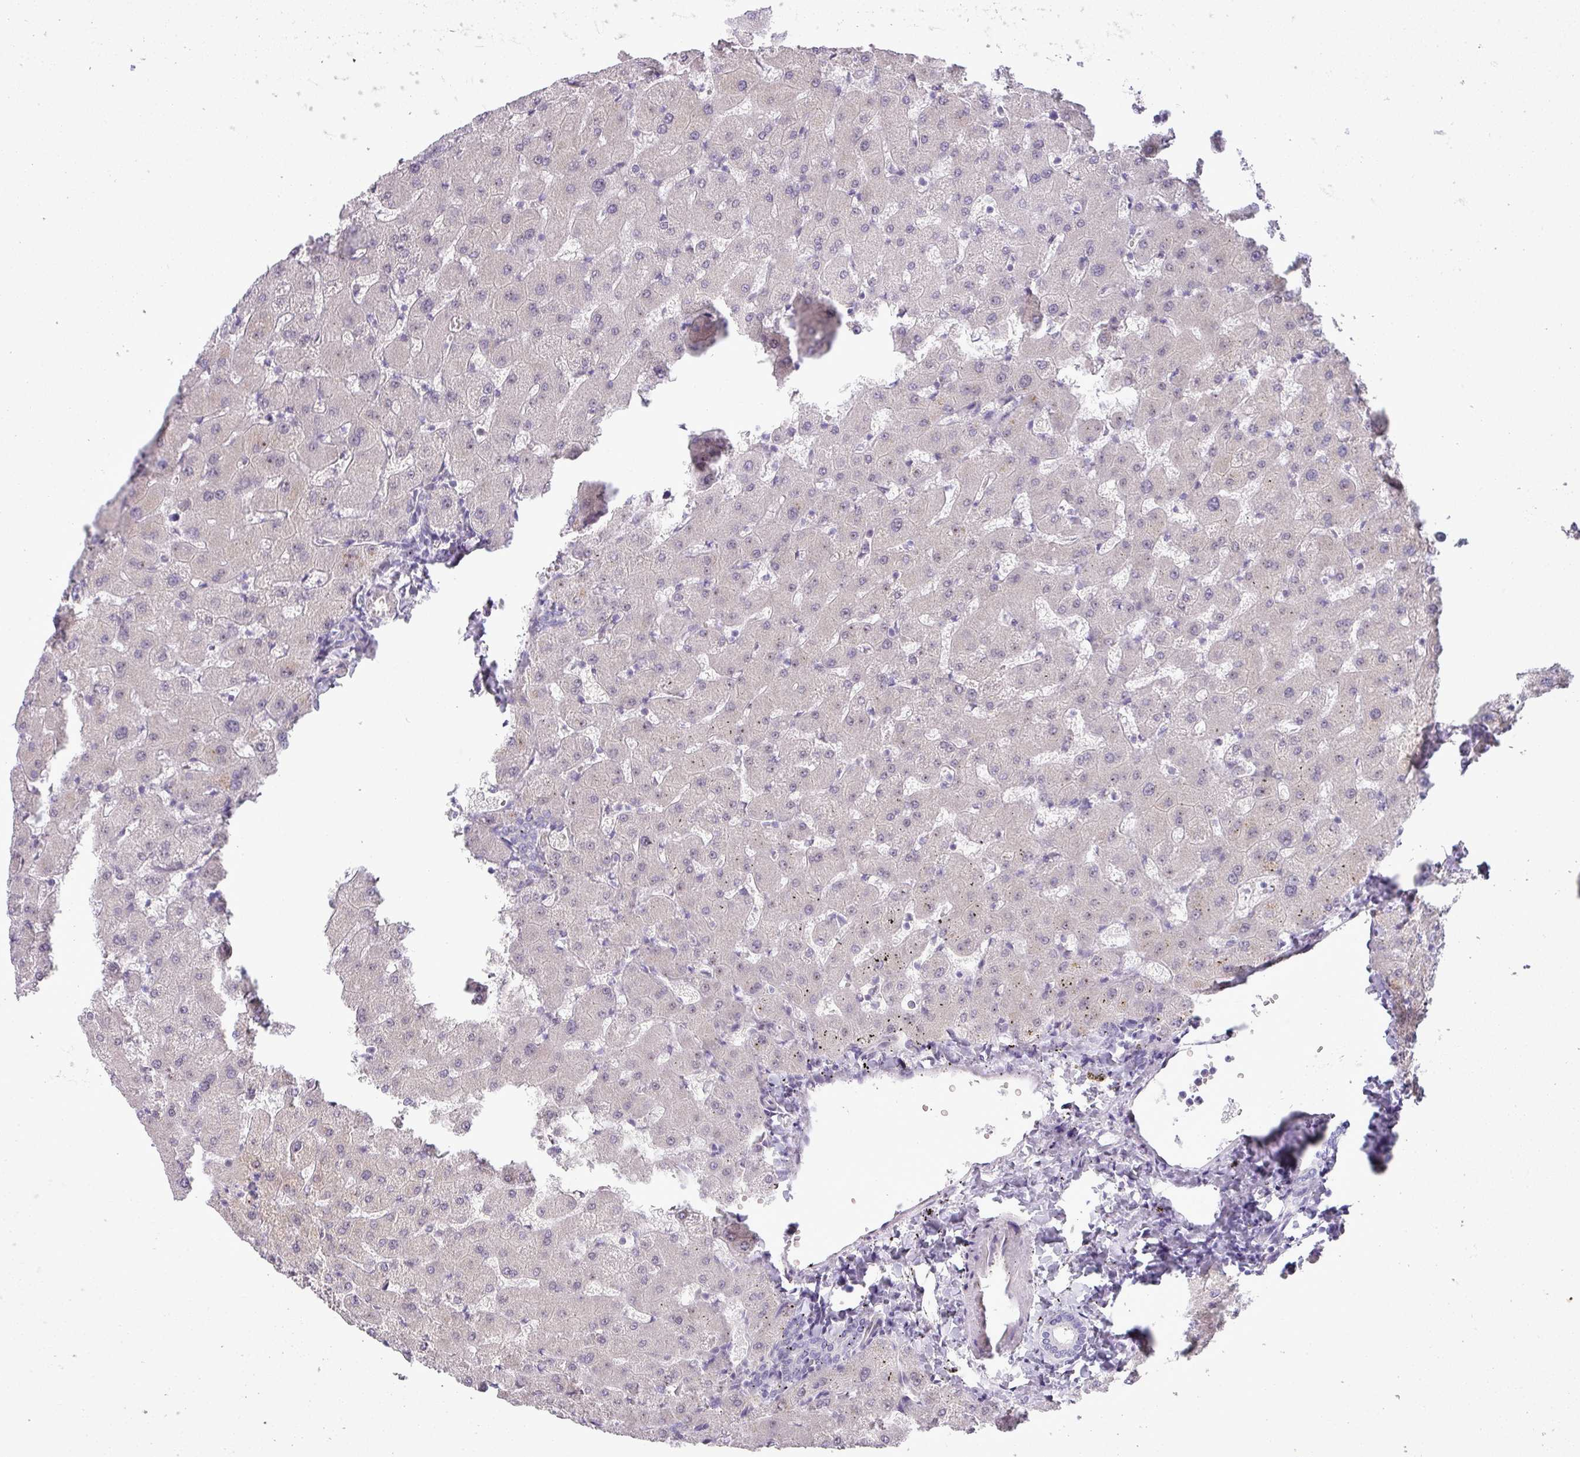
{"staining": {"intensity": "negative", "quantity": "none", "location": "none"}, "tissue": "liver", "cell_type": "Cholangiocytes", "image_type": "normal", "snomed": [{"axis": "morphology", "description": "Normal tissue, NOS"}, {"axis": "topography", "description": "Liver"}], "caption": "Immunohistochemistry micrograph of benign liver stained for a protein (brown), which exhibits no positivity in cholangiocytes.", "gene": "MAK16", "patient": {"sex": "female", "age": 63}}